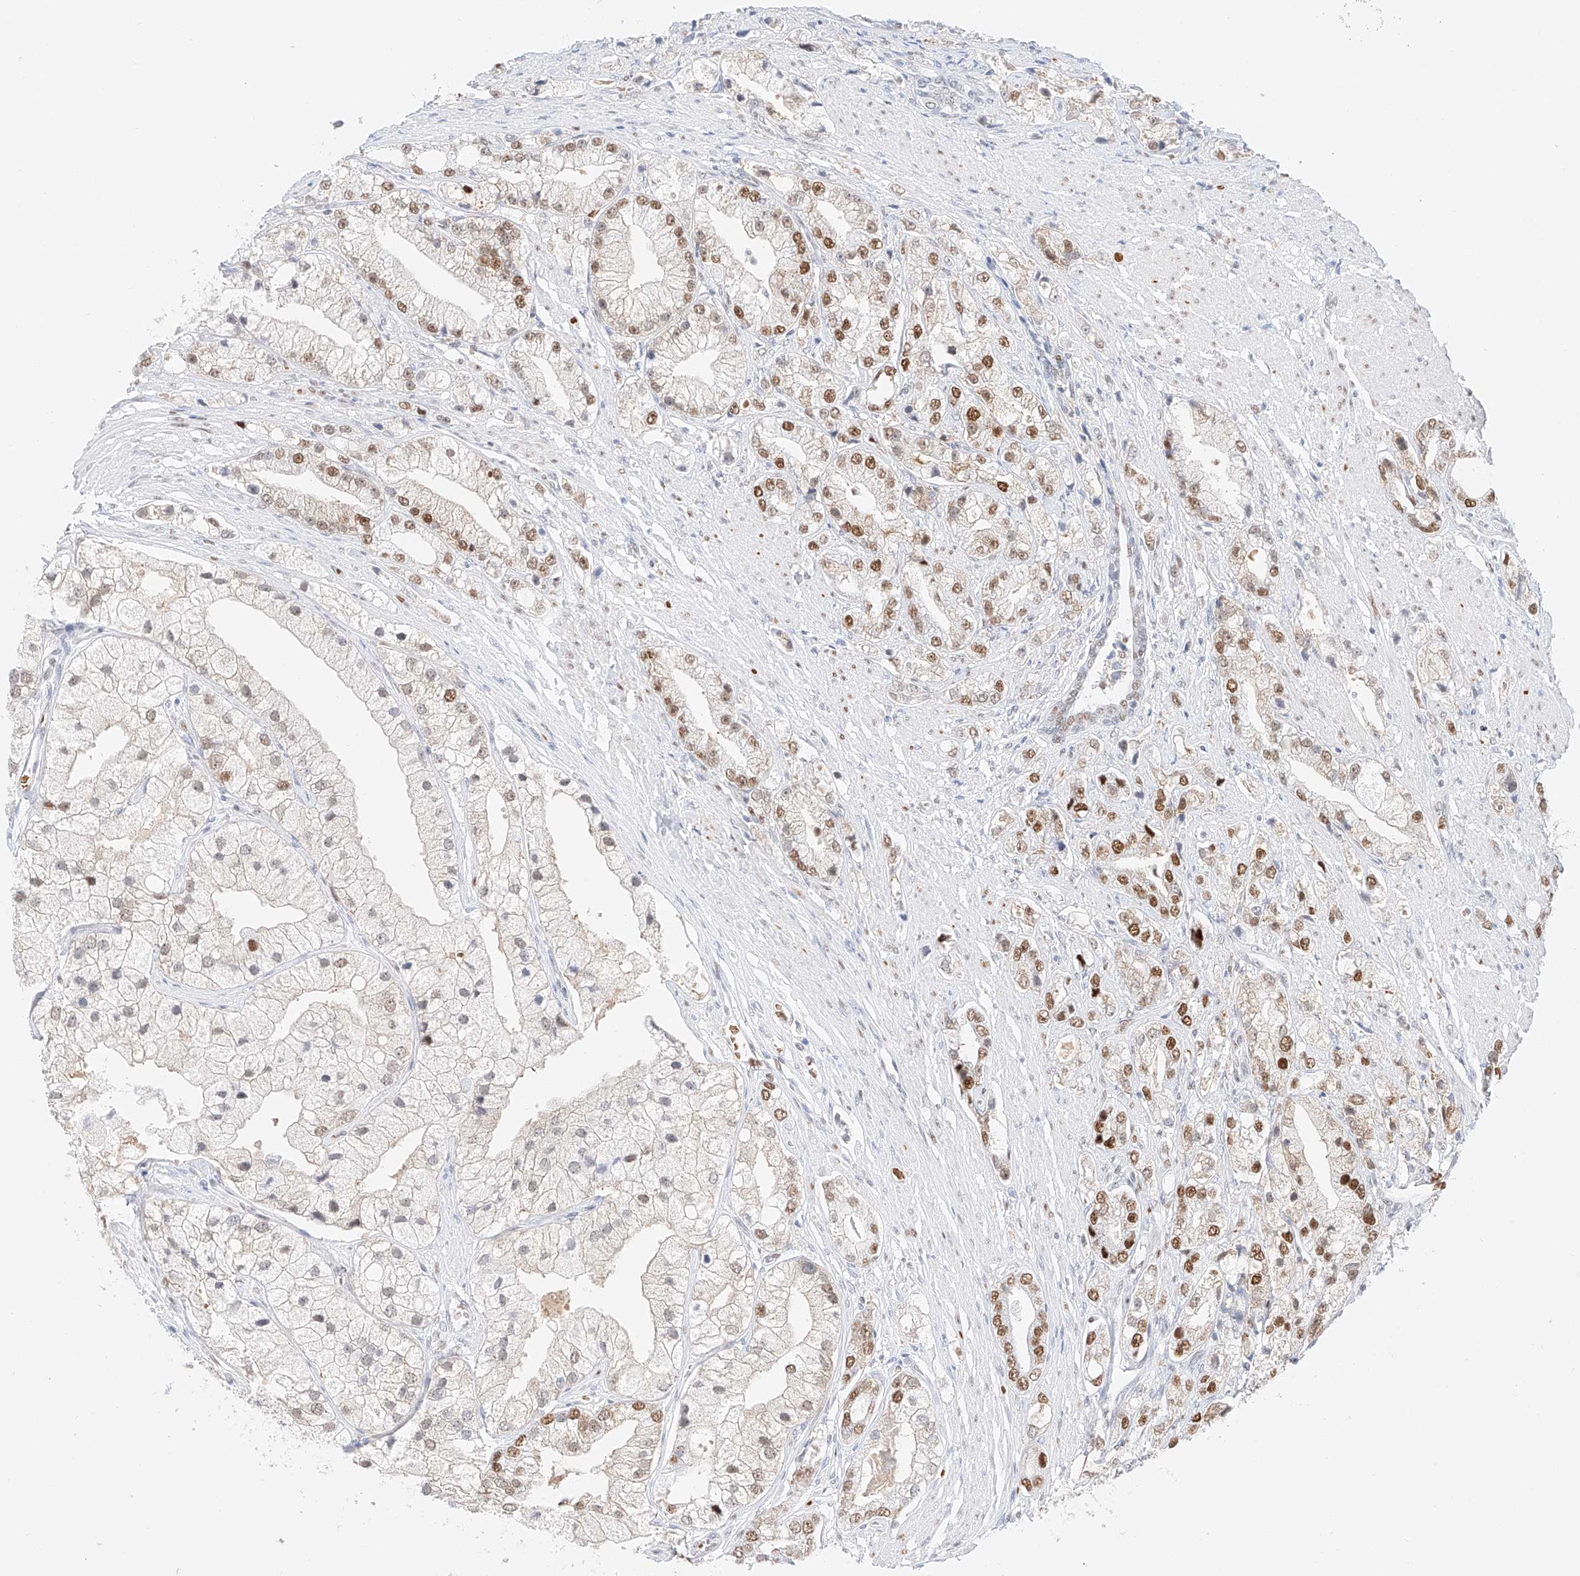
{"staining": {"intensity": "moderate", "quantity": "25%-75%", "location": "nuclear"}, "tissue": "prostate cancer", "cell_type": "Tumor cells", "image_type": "cancer", "snomed": [{"axis": "morphology", "description": "Adenocarcinoma, High grade"}, {"axis": "topography", "description": "Prostate"}], "caption": "A high-resolution photomicrograph shows immunohistochemistry (IHC) staining of prostate cancer, which exhibits moderate nuclear expression in about 25%-75% of tumor cells. (Brightfield microscopy of DAB IHC at high magnification).", "gene": "APIP", "patient": {"sex": "male", "age": 50}}